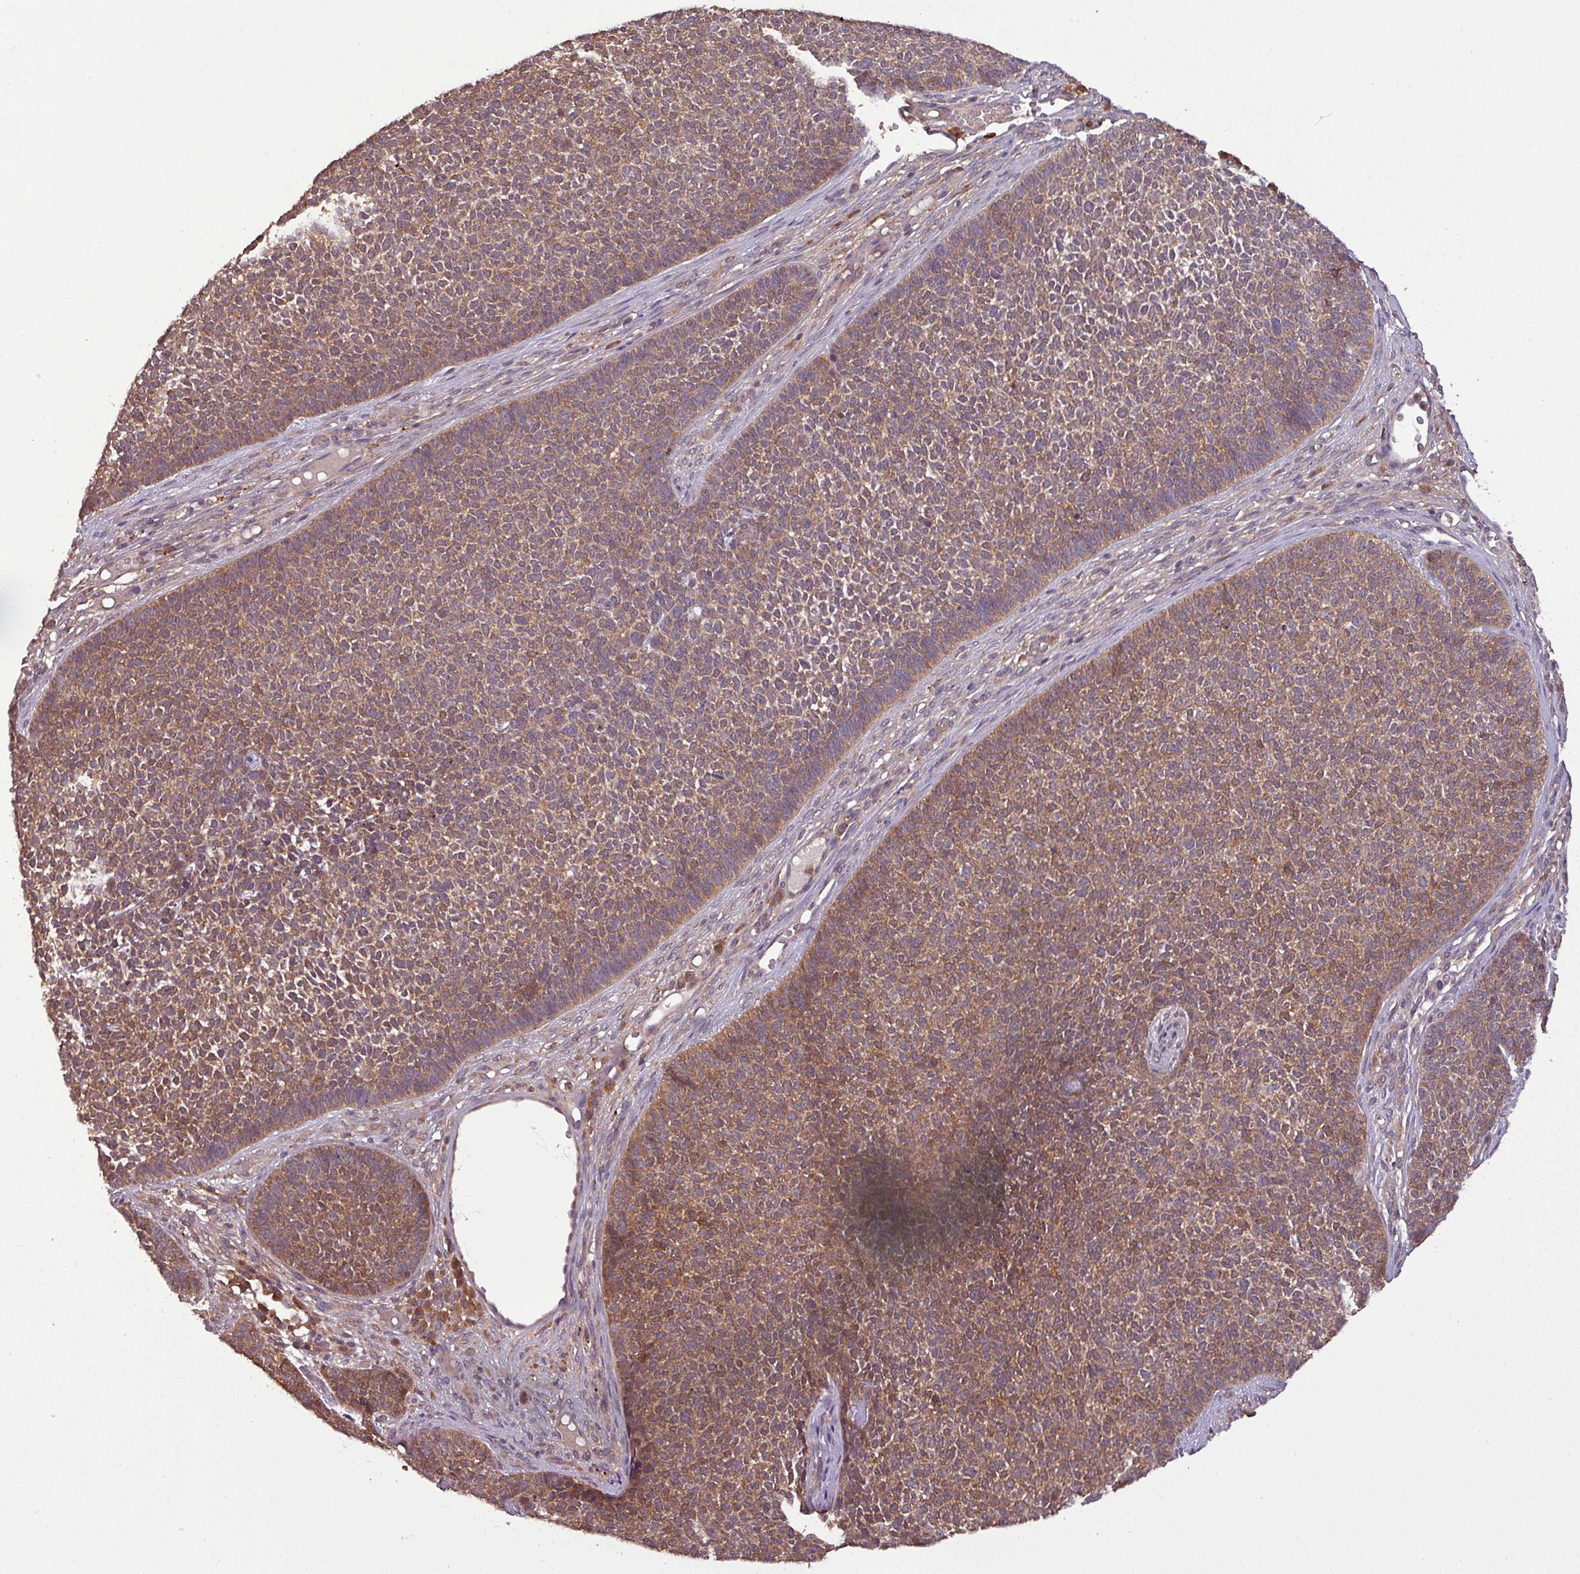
{"staining": {"intensity": "moderate", "quantity": ">75%", "location": "cytoplasmic/membranous"}, "tissue": "skin cancer", "cell_type": "Tumor cells", "image_type": "cancer", "snomed": [{"axis": "morphology", "description": "Basal cell carcinoma"}, {"axis": "topography", "description": "Skin"}], "caption": "The micrograph demonstrates immunohistochemical staining of skin cancer (basal cell carcinoma). There is moderate cytoplasmic/membranous staining is identified in approximately >75% of tumor cells.", "gene": "NT5C3A", "patient": {"sex": "female", "age": 84}}